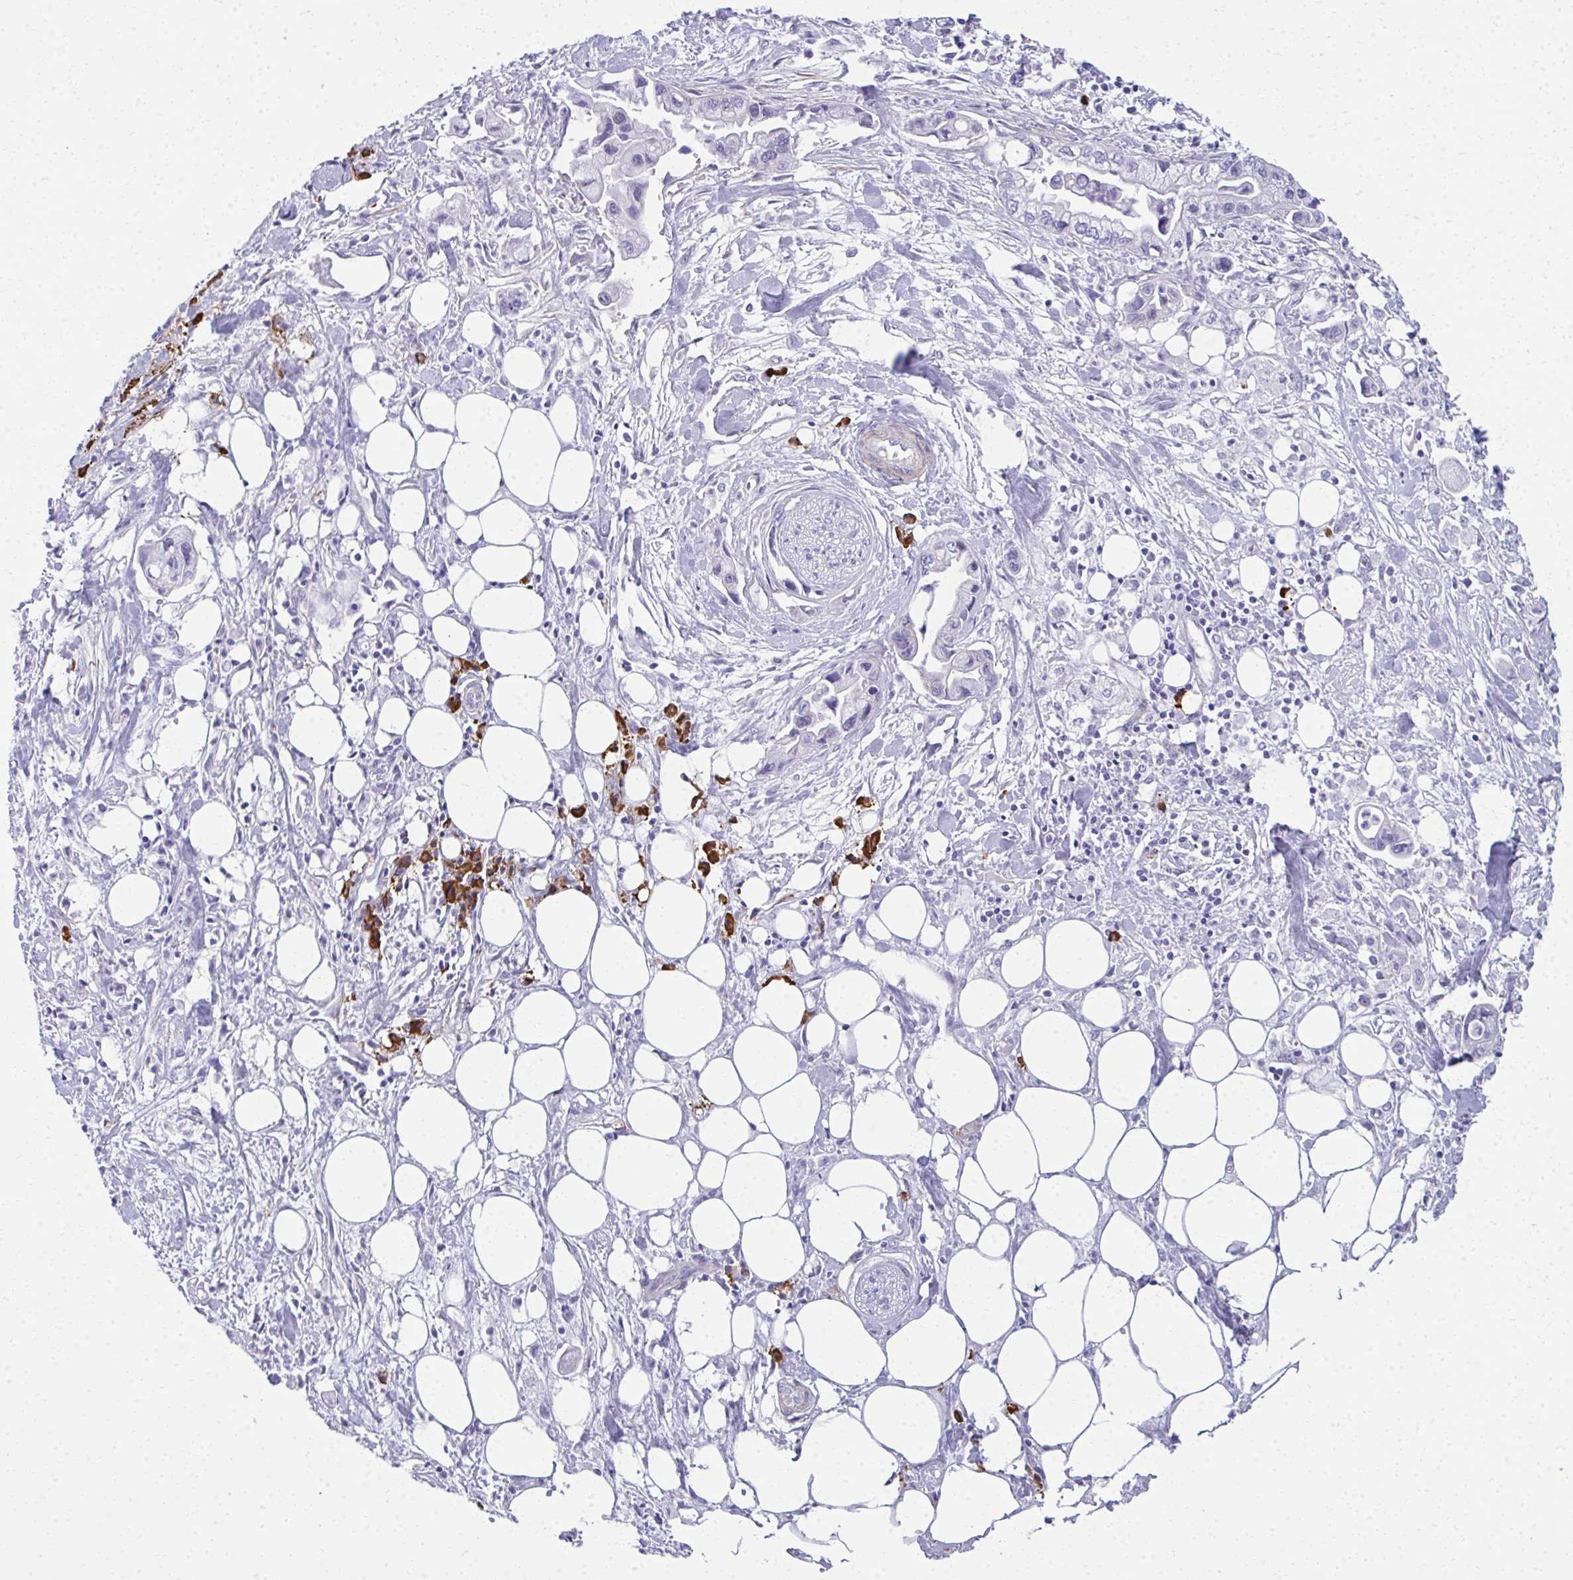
{"staining": {"intensity": "negative", "quantity": "none", "location": "none"}, "tissue": "pancreatic cancer", "cell_type": "Tumor cells", "image_type": "cancer", "snomed": [{"axis": "morphology", "description": "Adenocarcinoma, NOS"}, {"axis": "topography", "description": "Pancreas"}], "caption": "The histopathology image displays no significant expression in tumor cells of adenocarcinoma (pancreatic).", "gene": "PUS7L", "patient": {"sex": "male", "age": 61}}